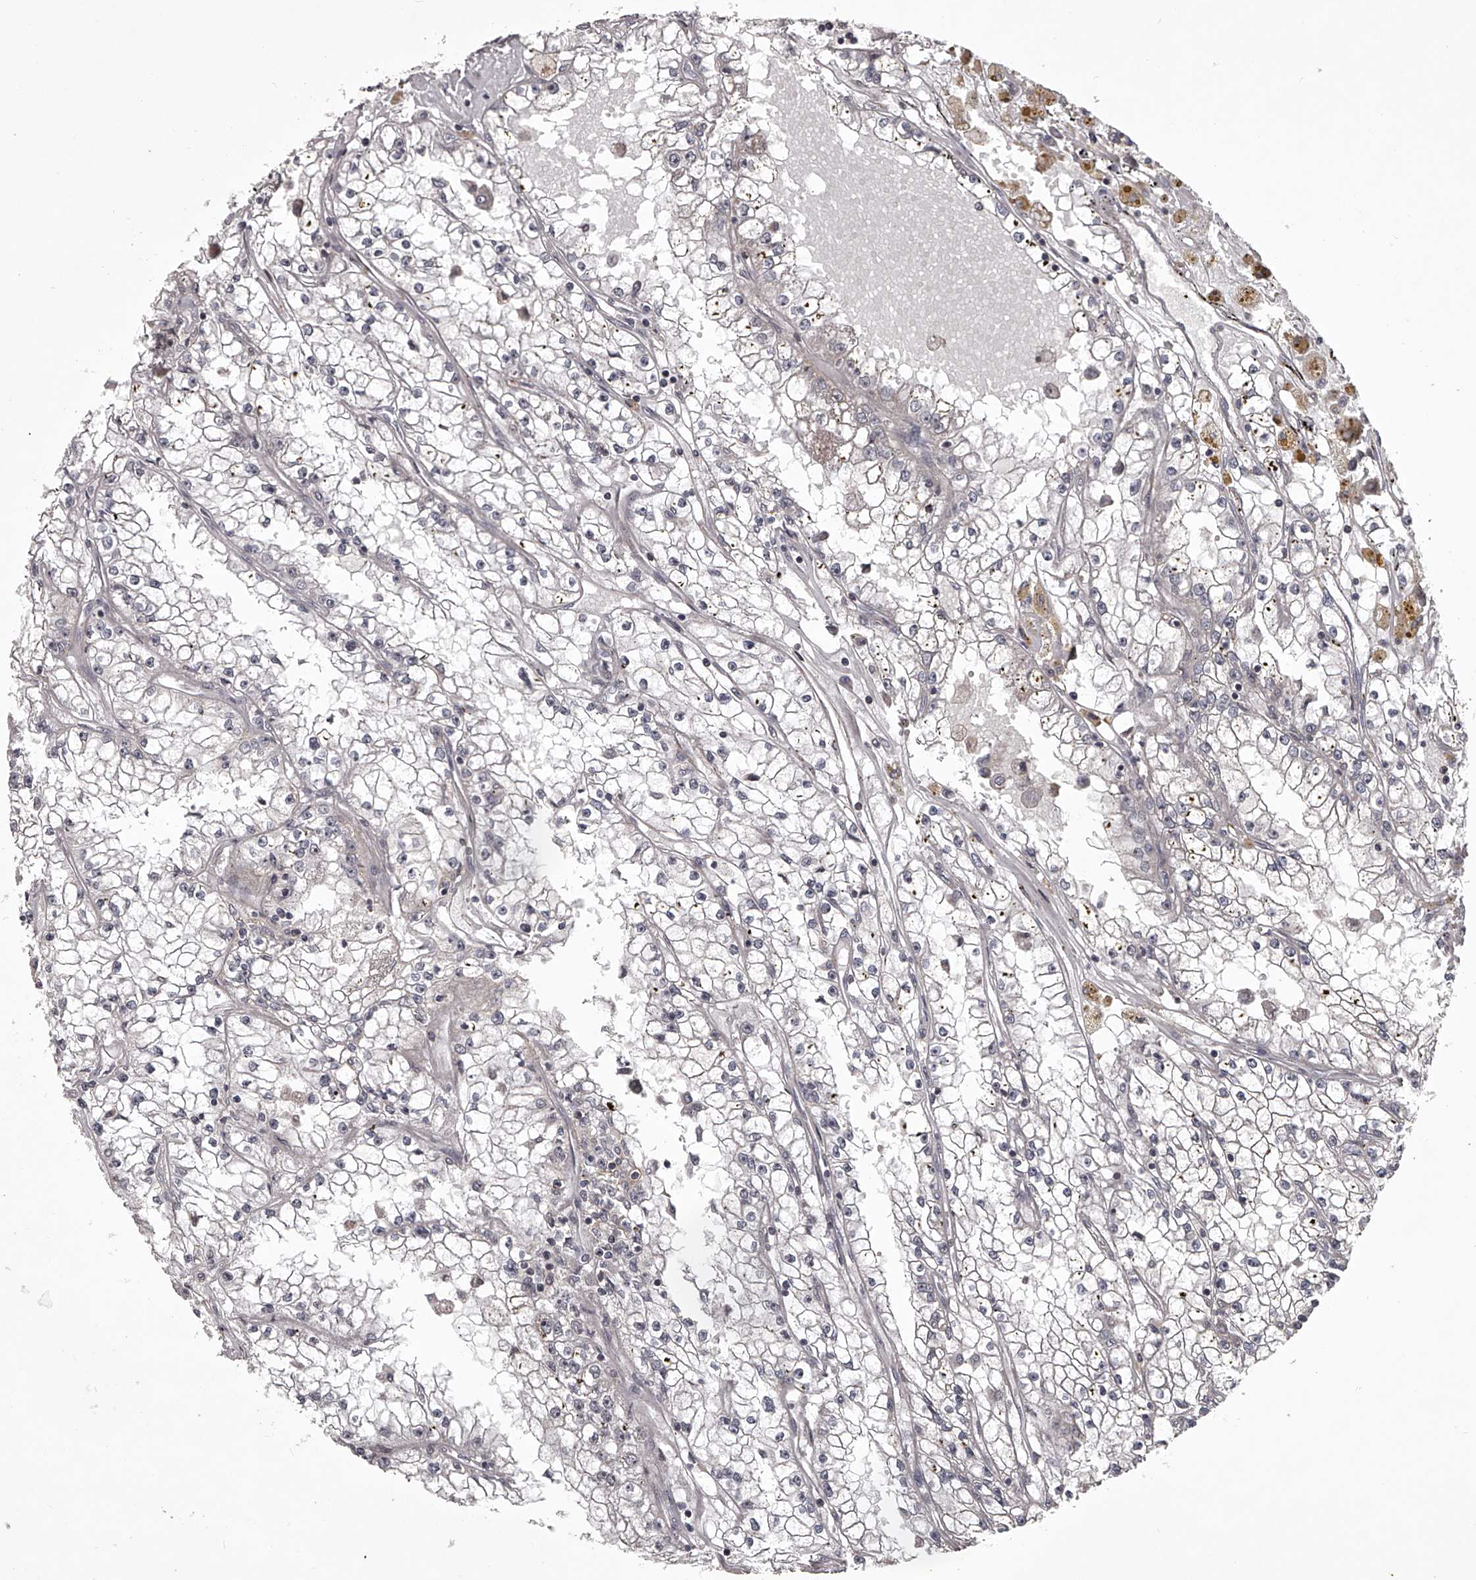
{"staining": {"intensity": "negative", "quantity": "none", "location": "none"}, "tissue": "renal cancer", "cell_type": "Tumor cells", "image_type": "cancer", "snomed": [{"axis": "morphology", "description": "Adenocarcinoma, NOS"}, {"axis": "topography", "description": "Kidney"}], "caption": "DAB (3,3'-diaminobenzidine) immunohistochemical staining of adenocarcinoma (renal) reveals no significant positivity in tumor cells. (IHC, brightfield microscopy, high magnification).", "gene": "RRP36", "patient": {"sex": "male", "age": 56}}